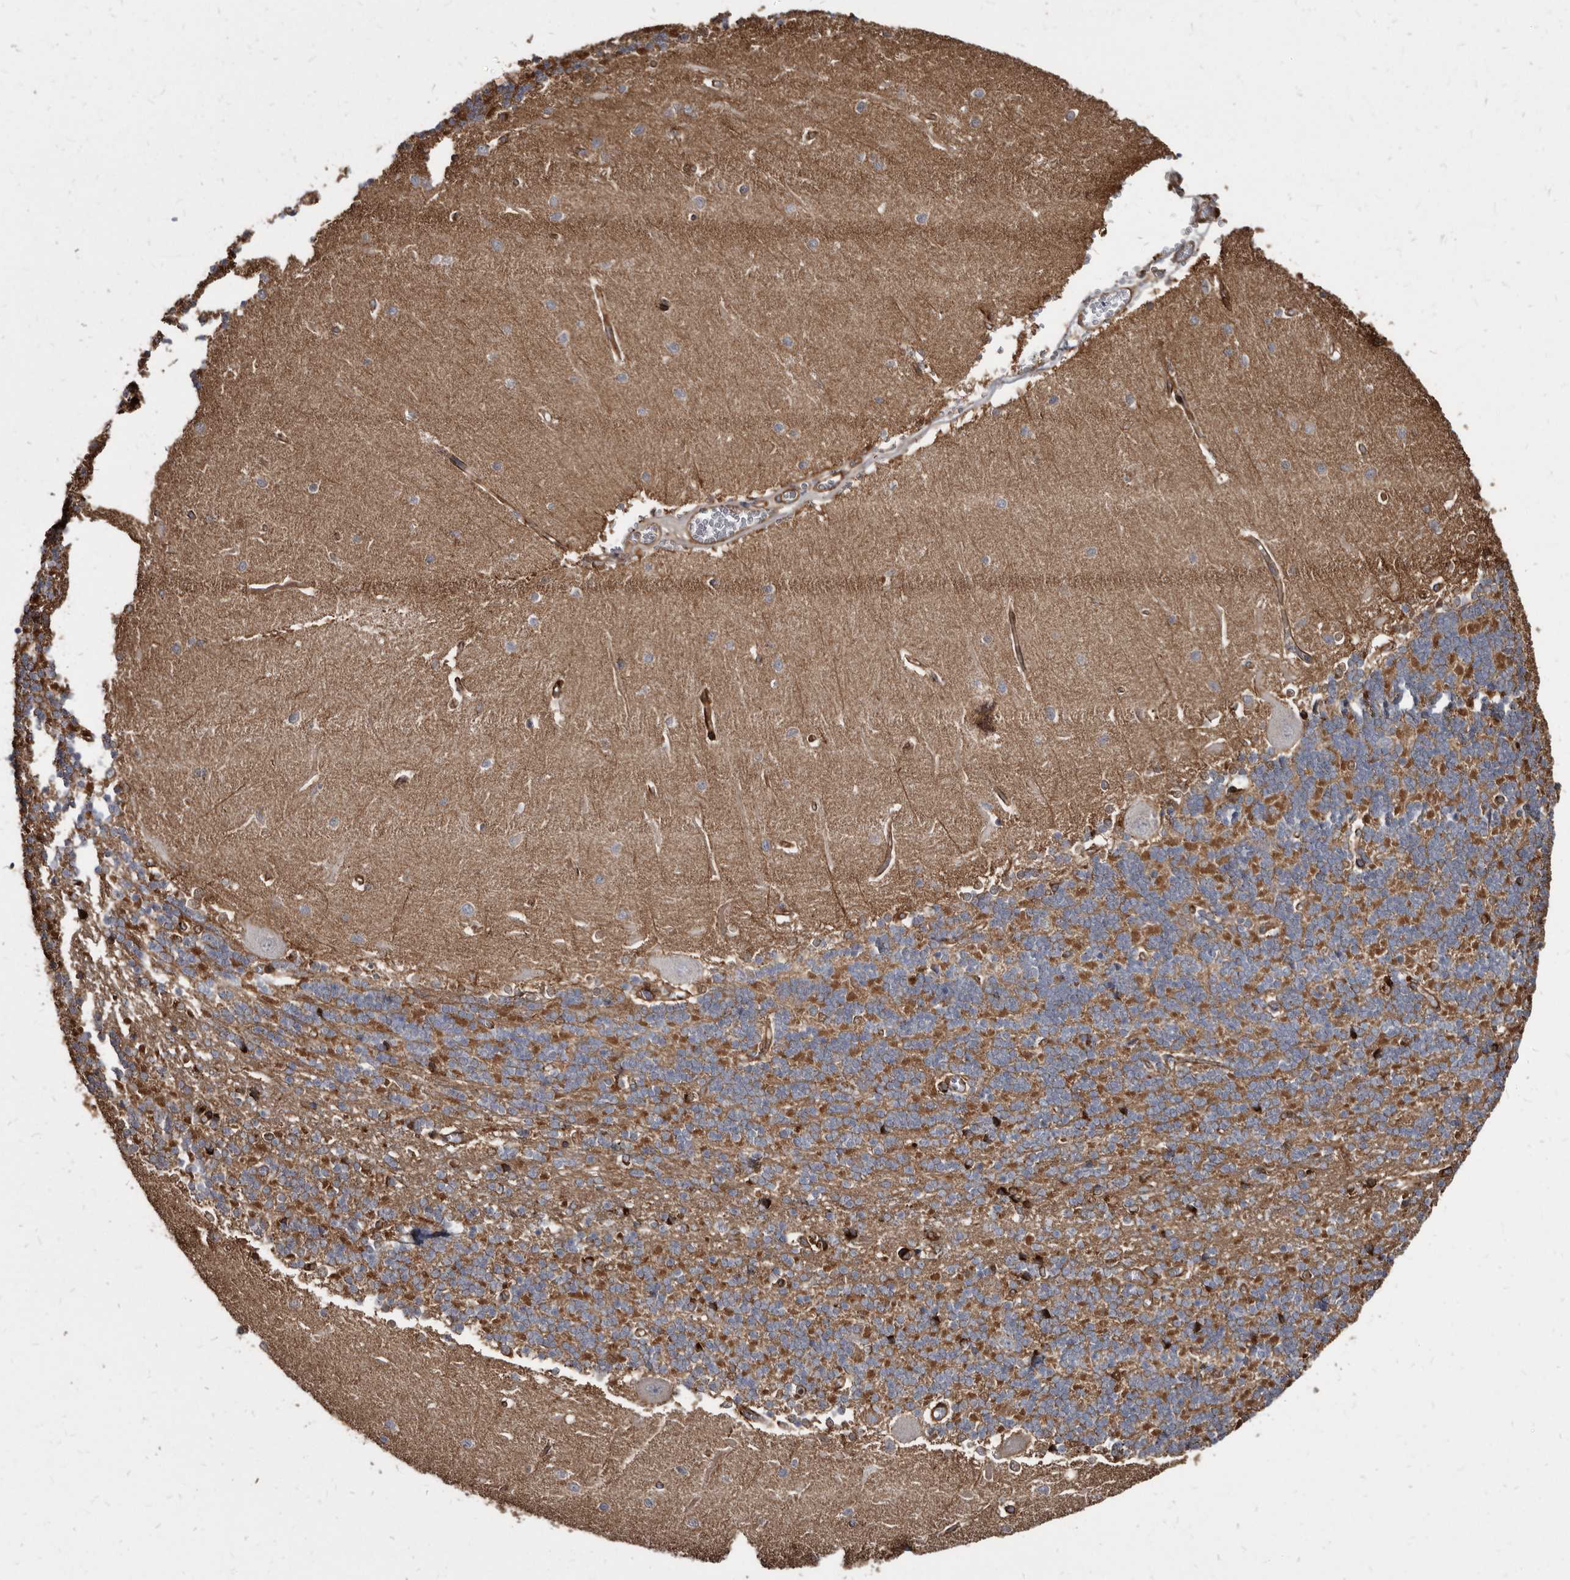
{"staining": {"intensity": "weak", "quantity": "<25%", "location": "cytoplasmic/membranous"}, "tissue": "cerebellum", "cell_type": "Cells in granular layer", "image_type": "normal", "snomed": [{"axis": "morphology", "description": "Normal tissue, NOS"}, {"axis": "topography", "description": "Cerebellum"}], "caption": "A high-resolution photomicrograph shows immunohistochemistry (IHC) staining of unremarkable cerebellum, which displays no significant staining in cells in granular layer.", "gene": "KCTD20", "patient": {"sex": "male", "age": 37}}